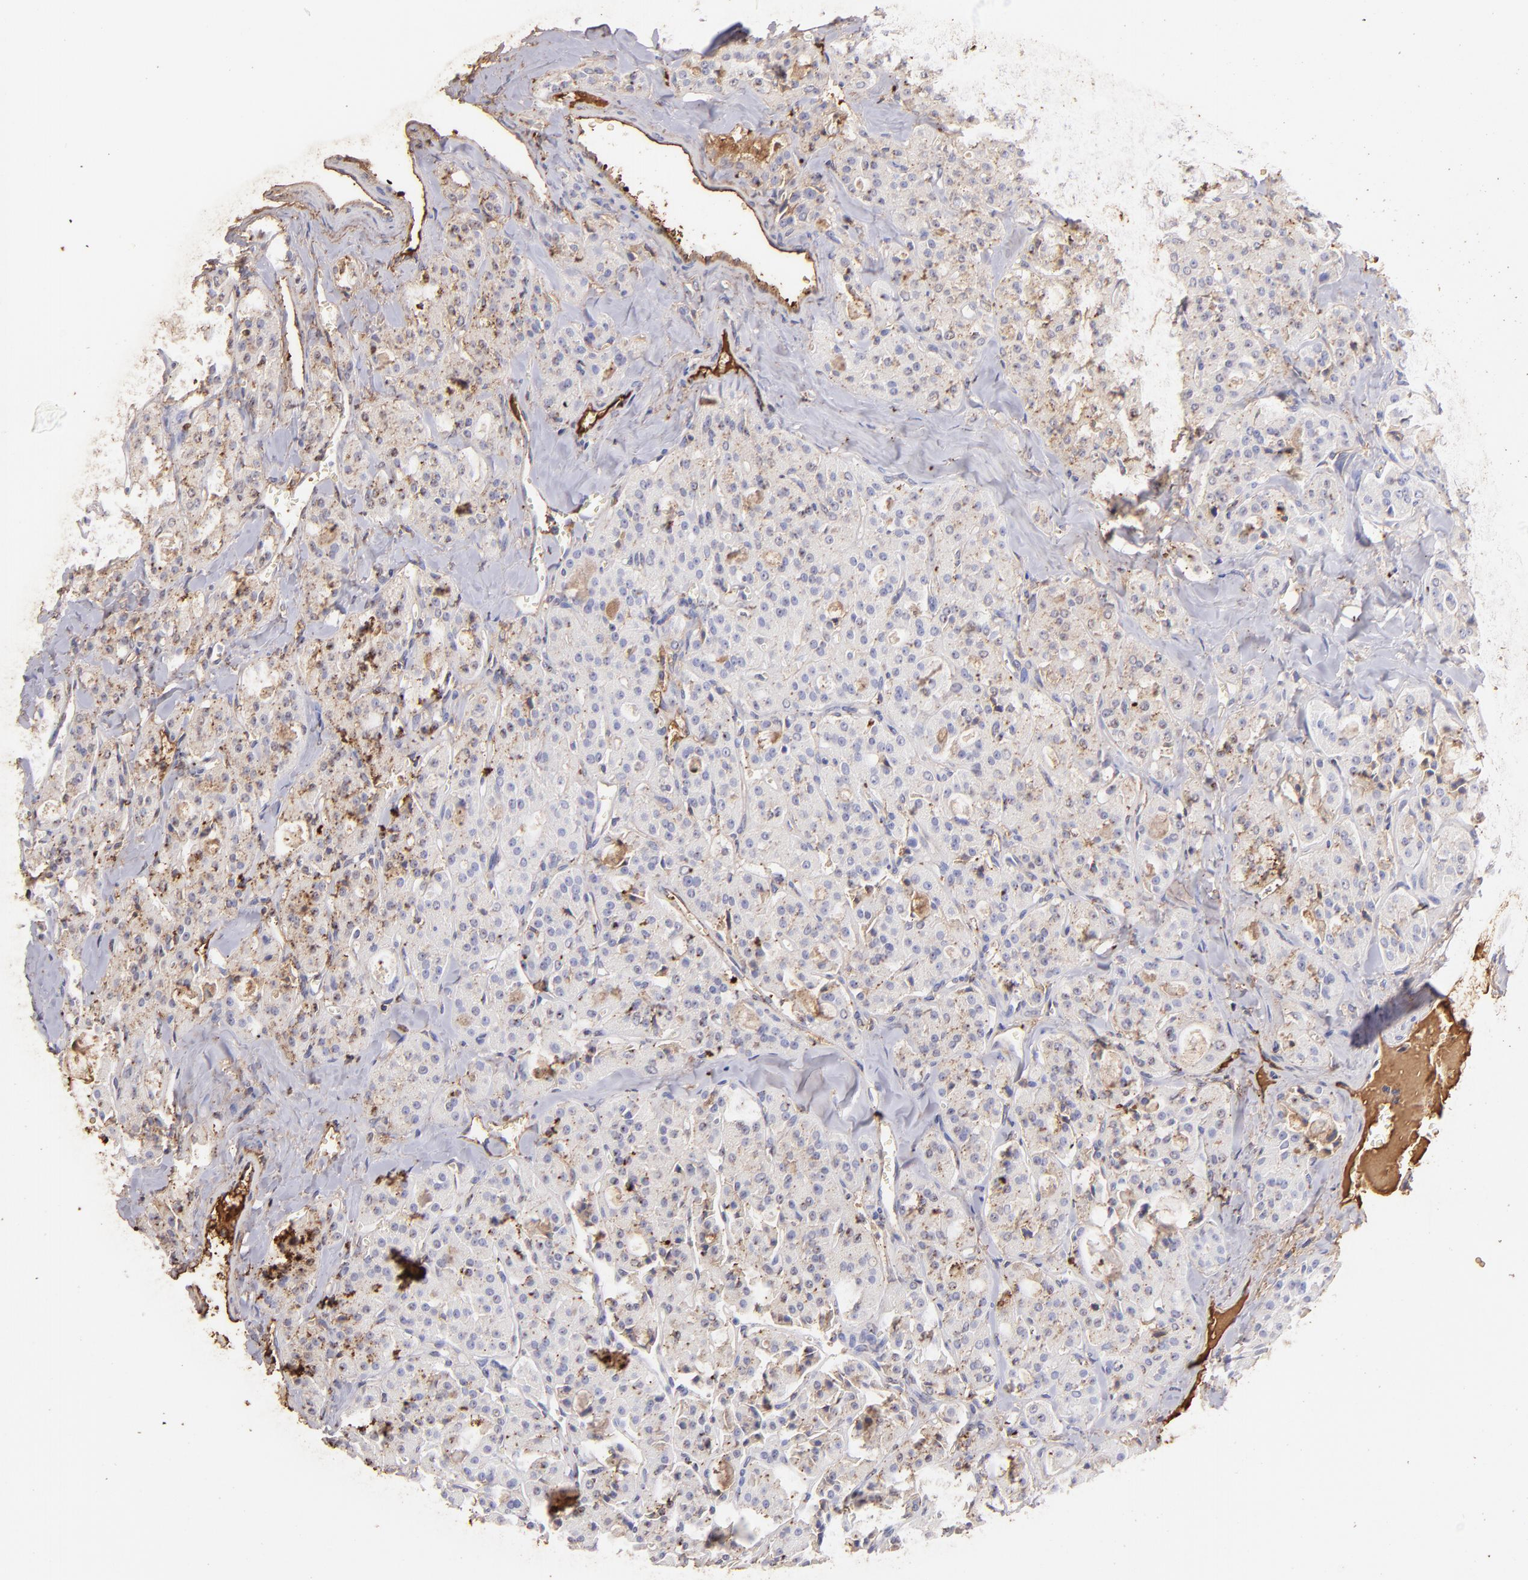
{"staining": {"intensity": "weak", "quantity": "25%-75%", "location": "cytoplasmic/membranous"}, "tissue": "thyroid cancer", "cell_type": "Tumor cells", "image_type": "cancer", "snomed": [{"axis": "morphology", "description": "Carcinoma, NOS"}, {"axis": "topography", "description": "Thyroid gland"}], "caption": "This is an image of immunohistochemistry staining of thyroid cancer (carcinoma), which shows weak staining in the cytoplasmic/membranous of tumor cells.", "gene": "FGB", "patient": {"sex": "male", "age": 76}}